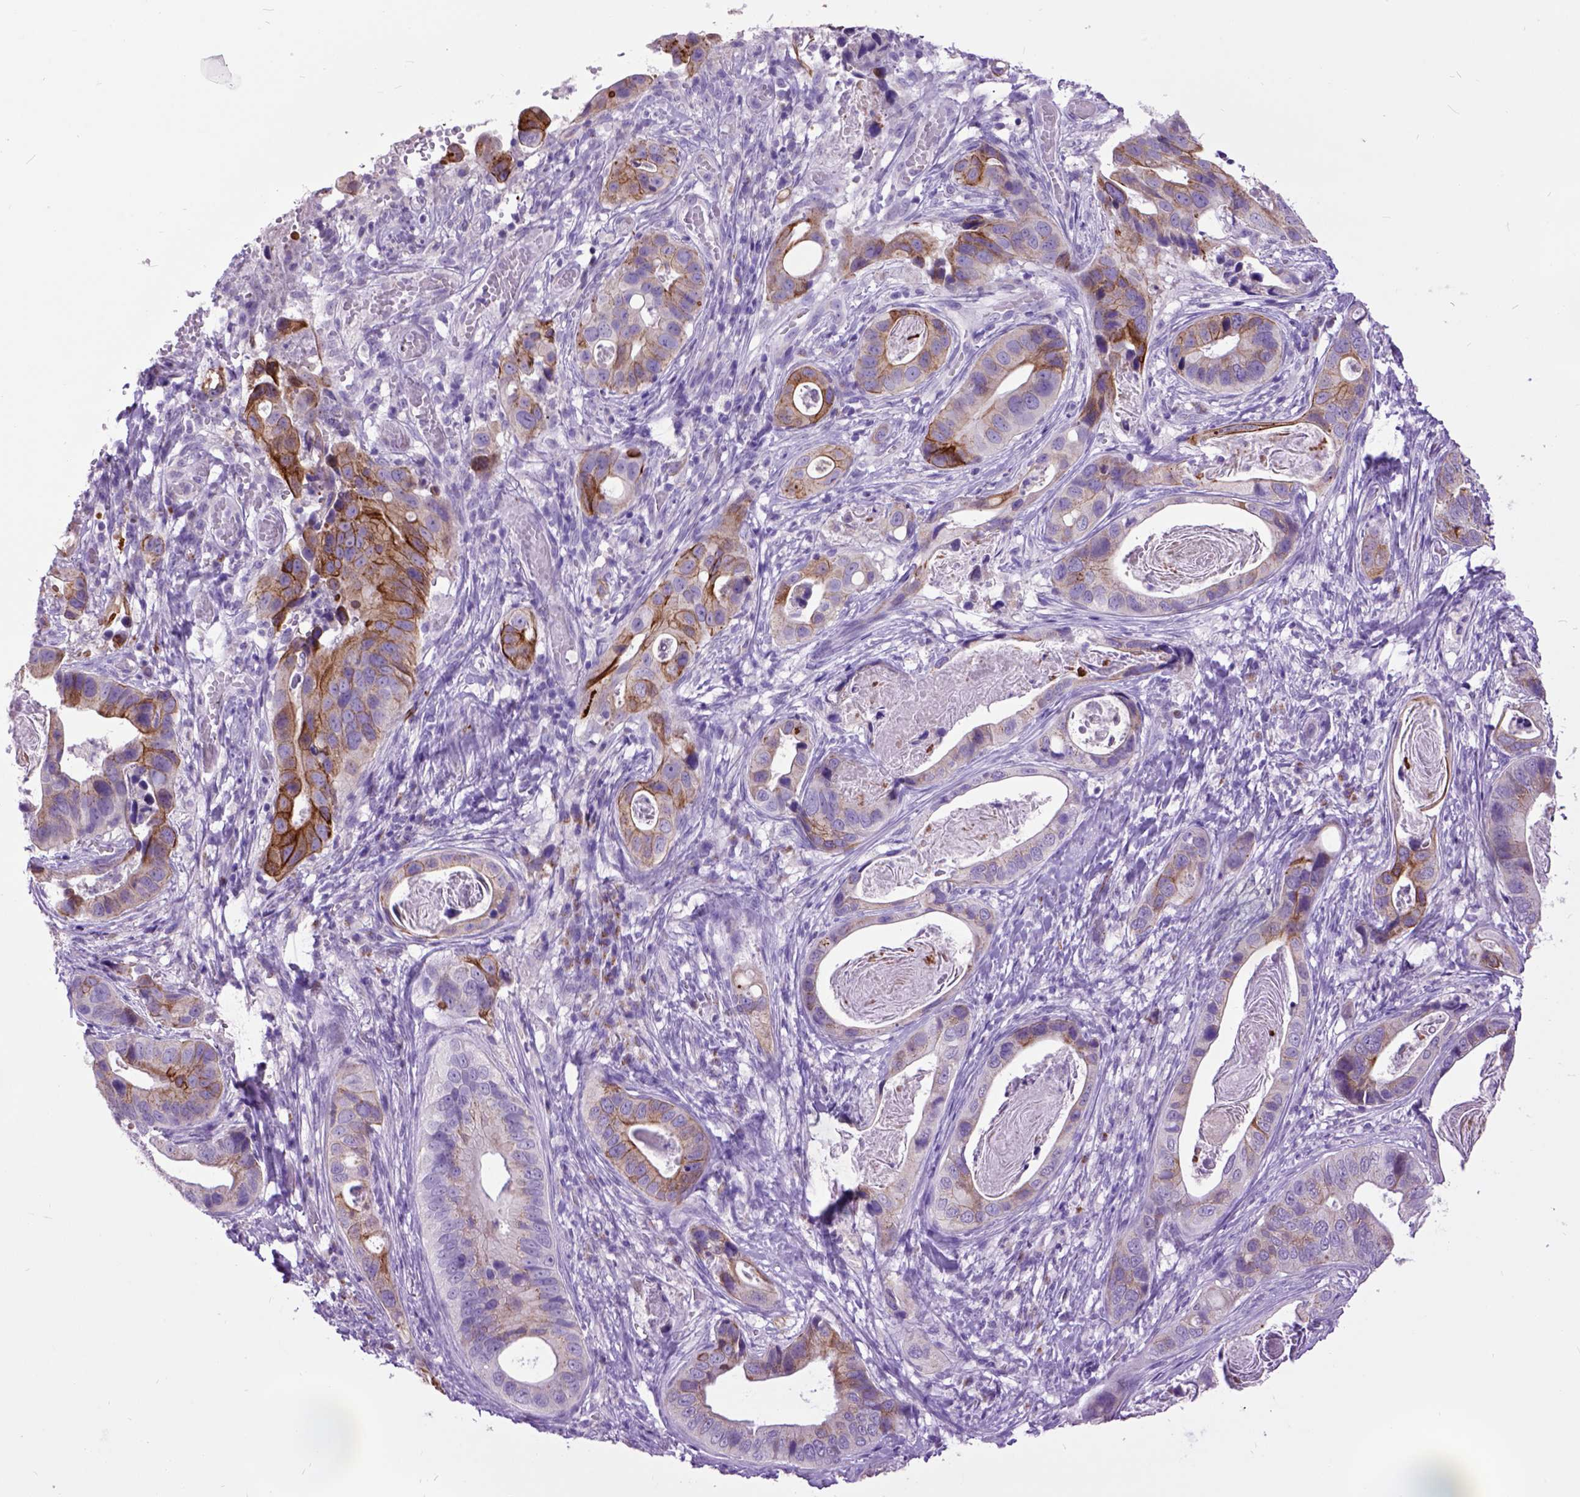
{"staining": {"intensity": "strong", "quantity": "25%-75%", "location": "cytoplasmic/membranous"}, "tissue": "stomach cancer", "cell_type": "Tumor cells", "image_type": "cancer", "snomed": [{"axis": "morphology", "description": "Adenocarcinoma, NOS"}, {"axis": "topography", "description": "Stomach"}], "caption": "High-power microscopy captured an immunohistochemistry (IHC) histopathology image of stomach cancer (adenocarcinoma), revealing strong cytoplasmic/membranous expression in about 25%-75% of tumor cells.", "gene": "RAB25", "patient": {"sex": "male", "age": 84}}